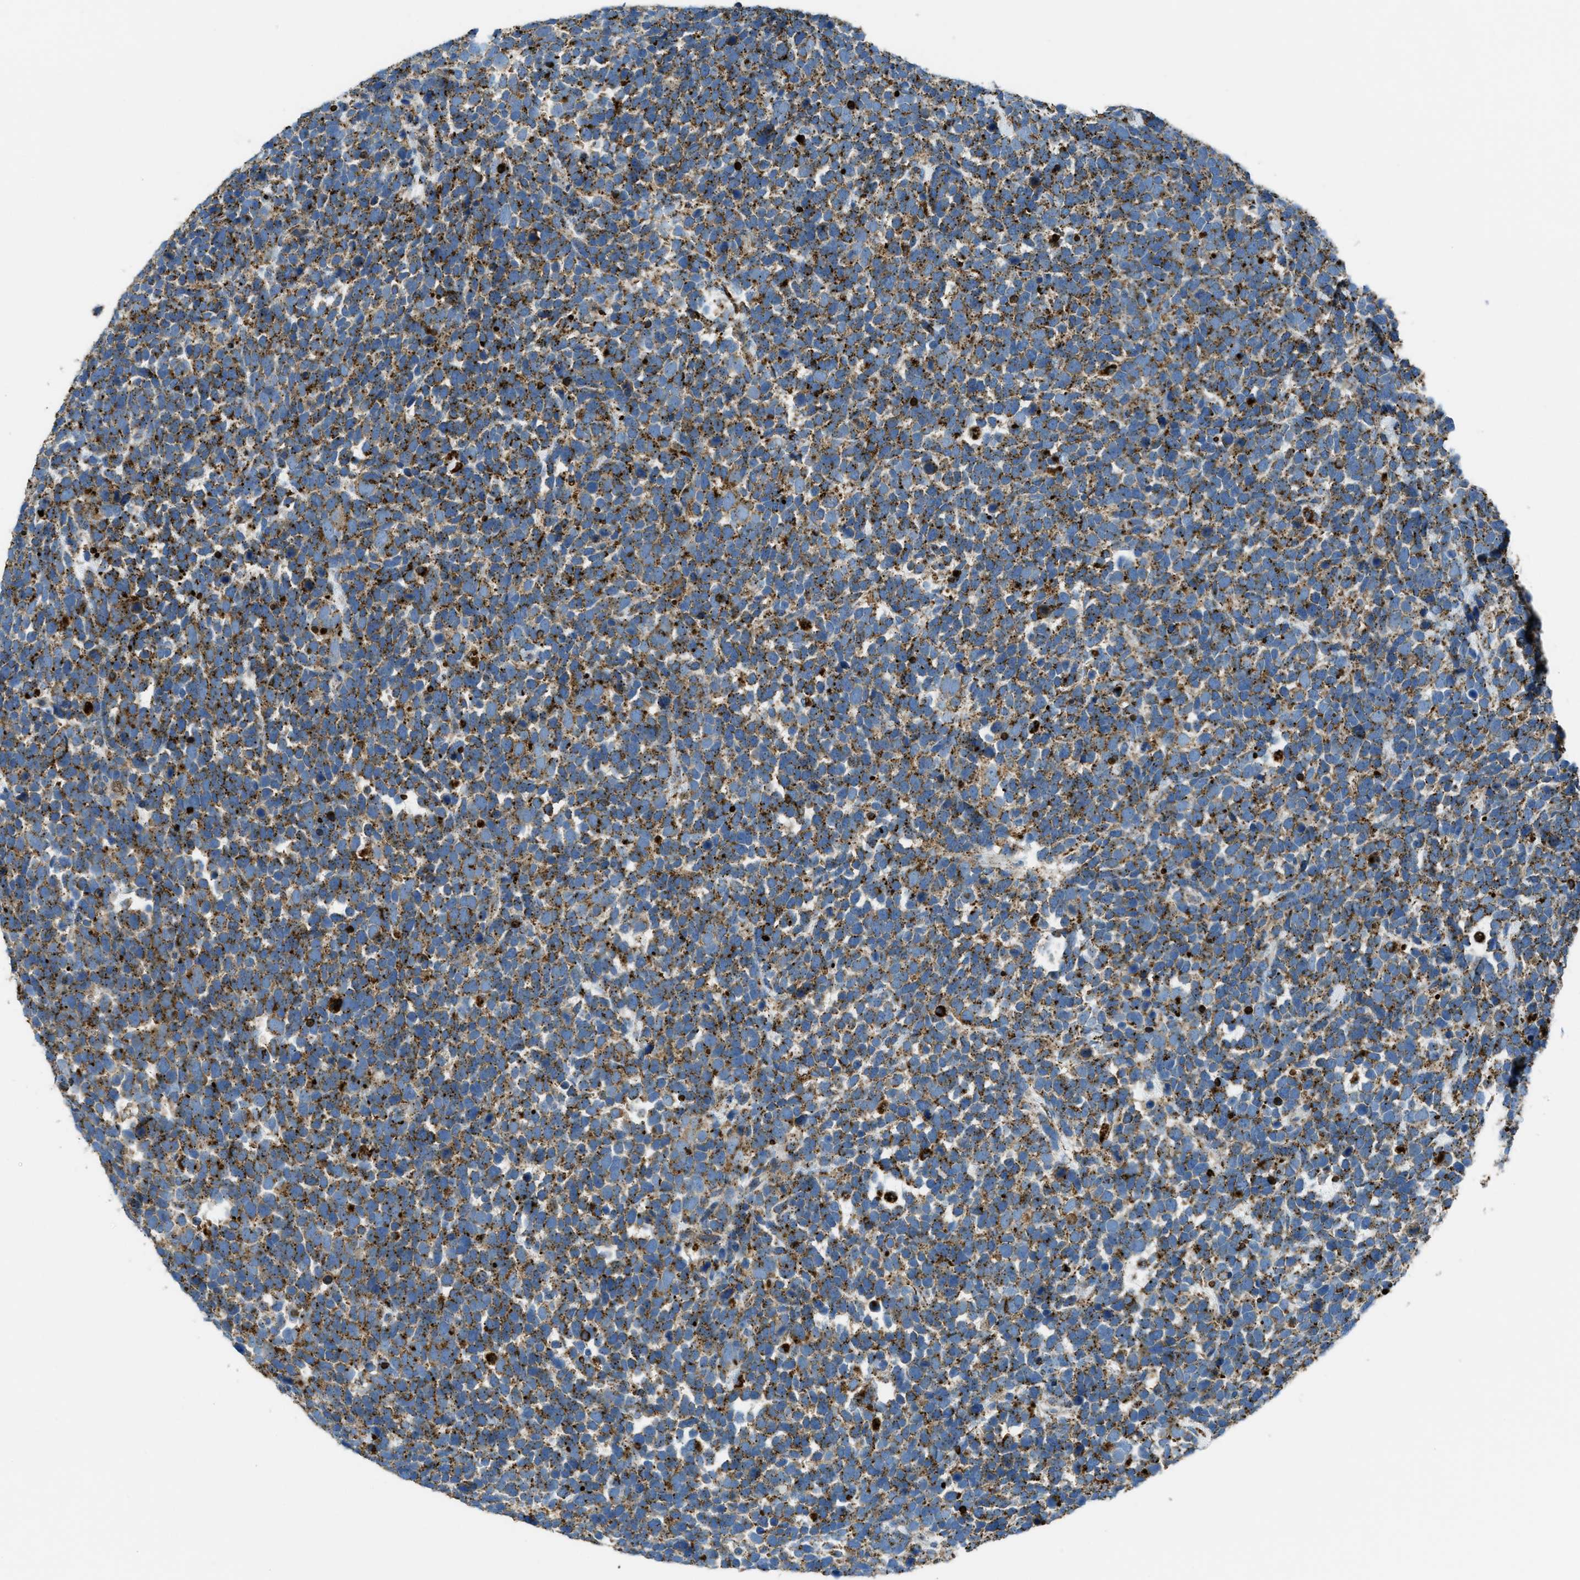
{"staining": {"intensity": "strong", "quantity": ">75%", "location": "cytoplasmic/membranous"}, "tissue": "urothelial cancer", "cell_type": "Tumor cells", "image_type": "cancer", "snomed": [{"axis": "morphology", "description": "Urothelial carcinoma, High grade"}, {"axis": "topography", "description": "Urinary bladder"}], "caption": "Immunohistochemical staining of urothelial cancer reveals strong cytoplasmic/membranous protein staining in about >75% of tumor cells. The protein is shown in brown color, while the nuclei are stained blue.", "gene": "SCARB2", "patient": {"sex": "female", "age": 82}}